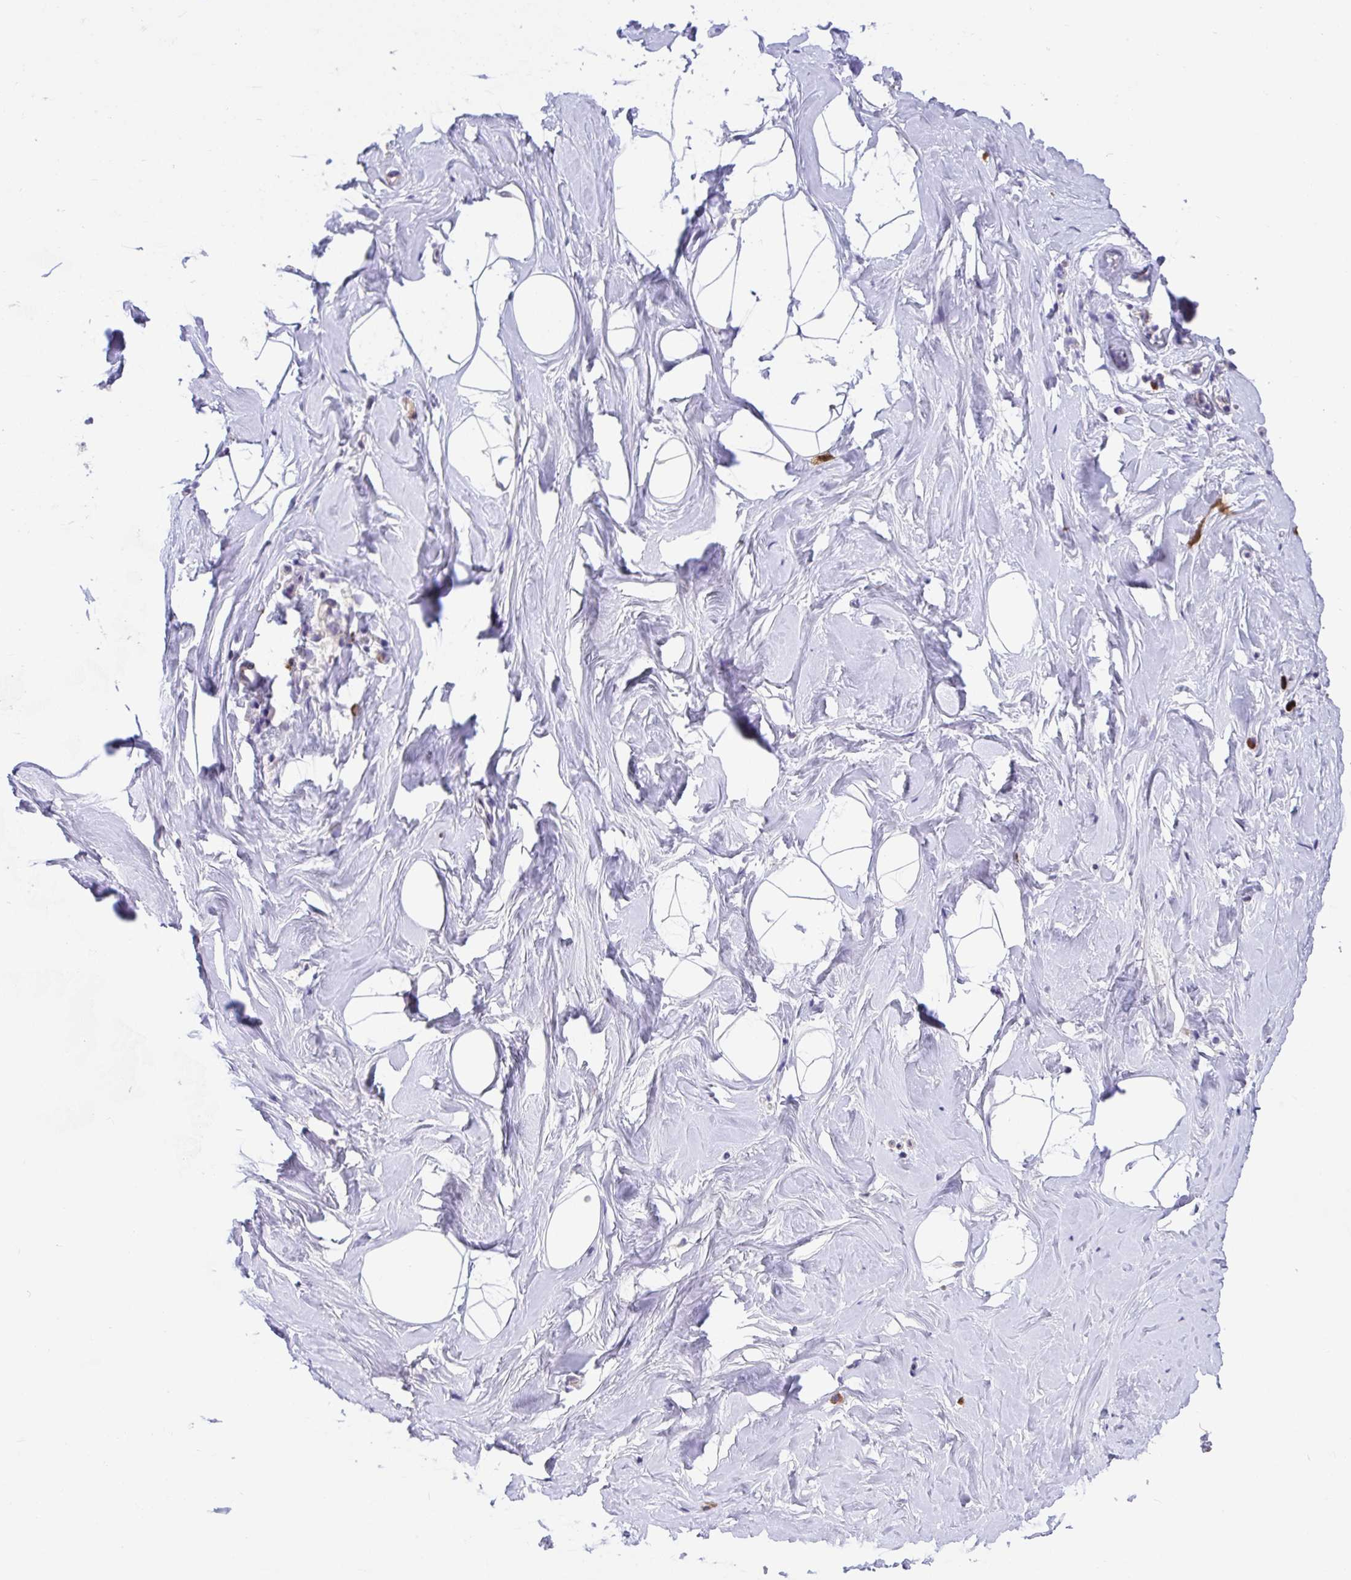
{"staining": {"intensity": "negative", "quantity": "none", "location": "none"}, "tissue": "breast", "cell_type": "Adipocytes", "image_type": "normal", "snomed": [{"axis": "morphology", "description": "Normal tissue, NOS"}, {"axis": "topography", "description": "Breast"}], "caption": "A high-resolution micrograph shows immunohistochemistry staining of benign breast, which reveals no significant expression in adipocytes.", "gene": "SUSD4", "patient": {"sex": "female", "age": 32}}